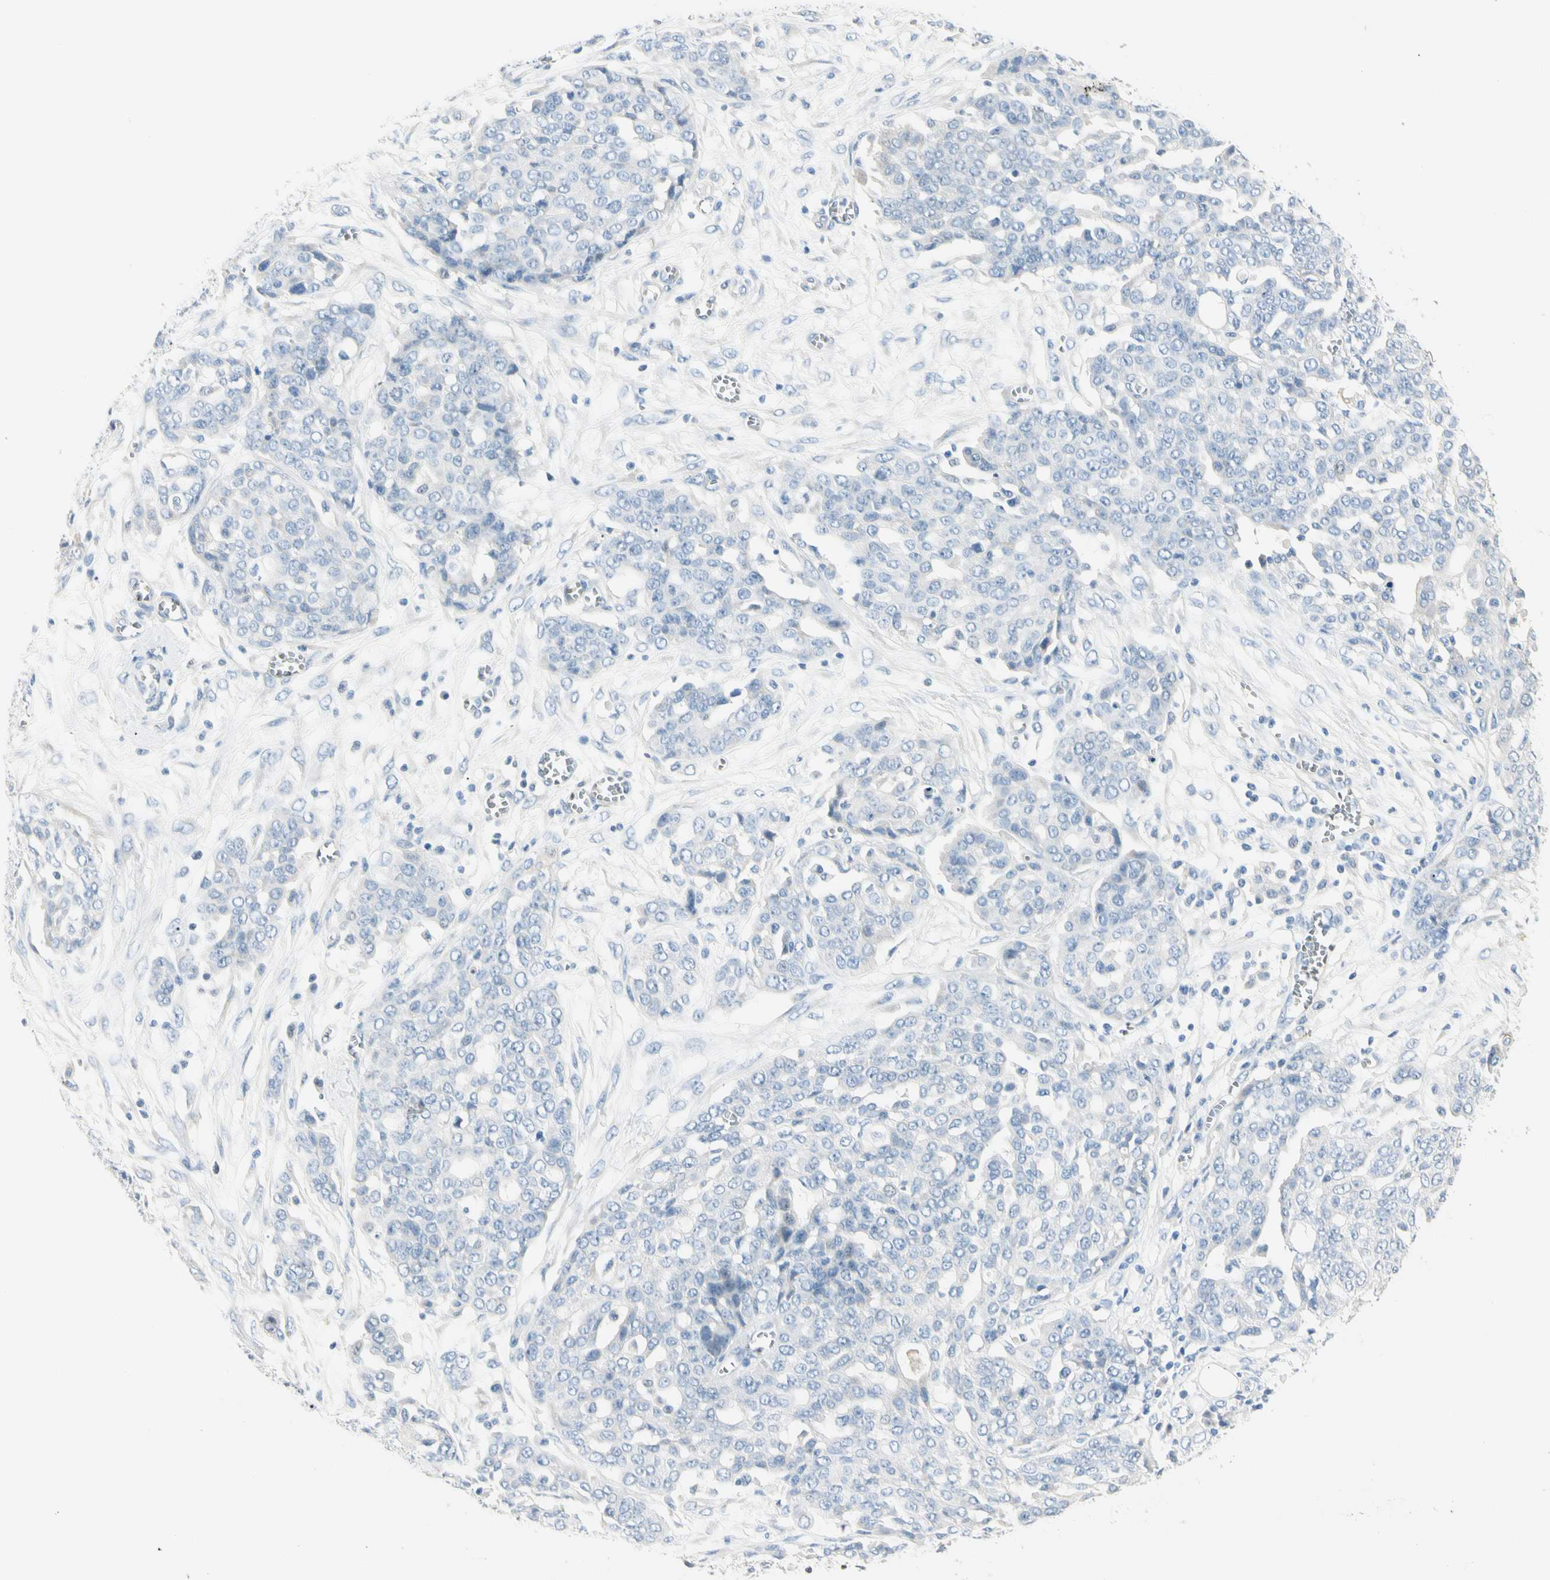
{"staining": {"intensity": "negative", "quantity": "none", "location": "none"}, "tissue": "ovarian cancer", "cell_type": "Tumor cells", "image_type": "cancer", "snomed": [{"axis": "morphology", "description": "Cystadenocarcinoma, serous, NOS"}, {"axis": "topography", "description": "Soft tissue"}, {"axis": "topography", "description": "Ovary"}], "caption": "Tumor cells show no significant protein staining in ovarian serous cystadenocarcinoma.", "gene": "CA1", "patient": {"sex": "female", "age": 57}}